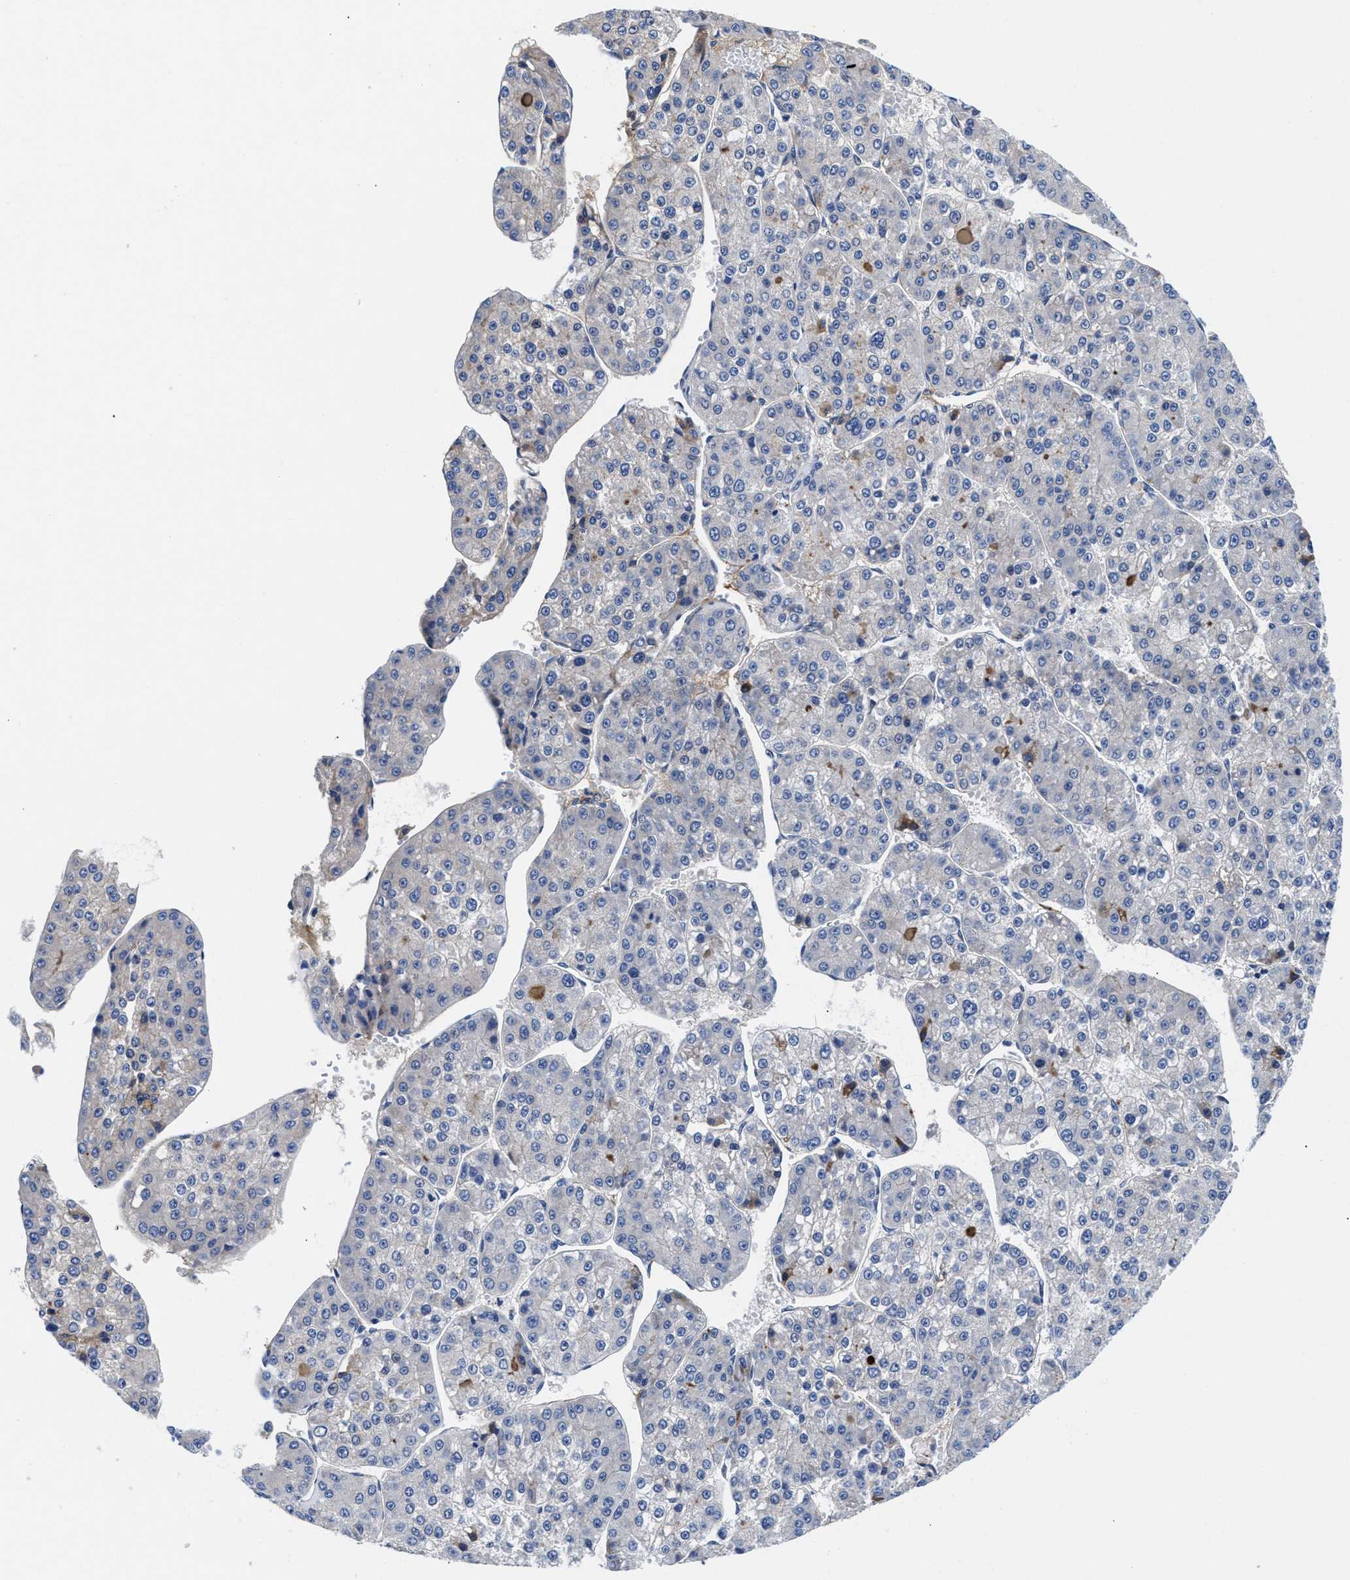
{"staining": {"intensity": "negative", "quantity": "none", "location": "none"}, "tissue": "liver cancer", "cell_type": "Tumor cells", "image_type": "cancer", "snomed": [{"axis": "morphology", "description": "Carcinoma, Hepatocellular, NOS"}, {"axis": "topography", "description": "Liver"}], "caption": "Immunohistochemistry histopathology image of neoplastic tissue: human liver cancer stained with DAB (3,3'-diaminobenzidine) demonstrates no significant protein staining in tumor cells.", "gene": "DHRS13", "patient": {"sex": "female", "age": 73}}